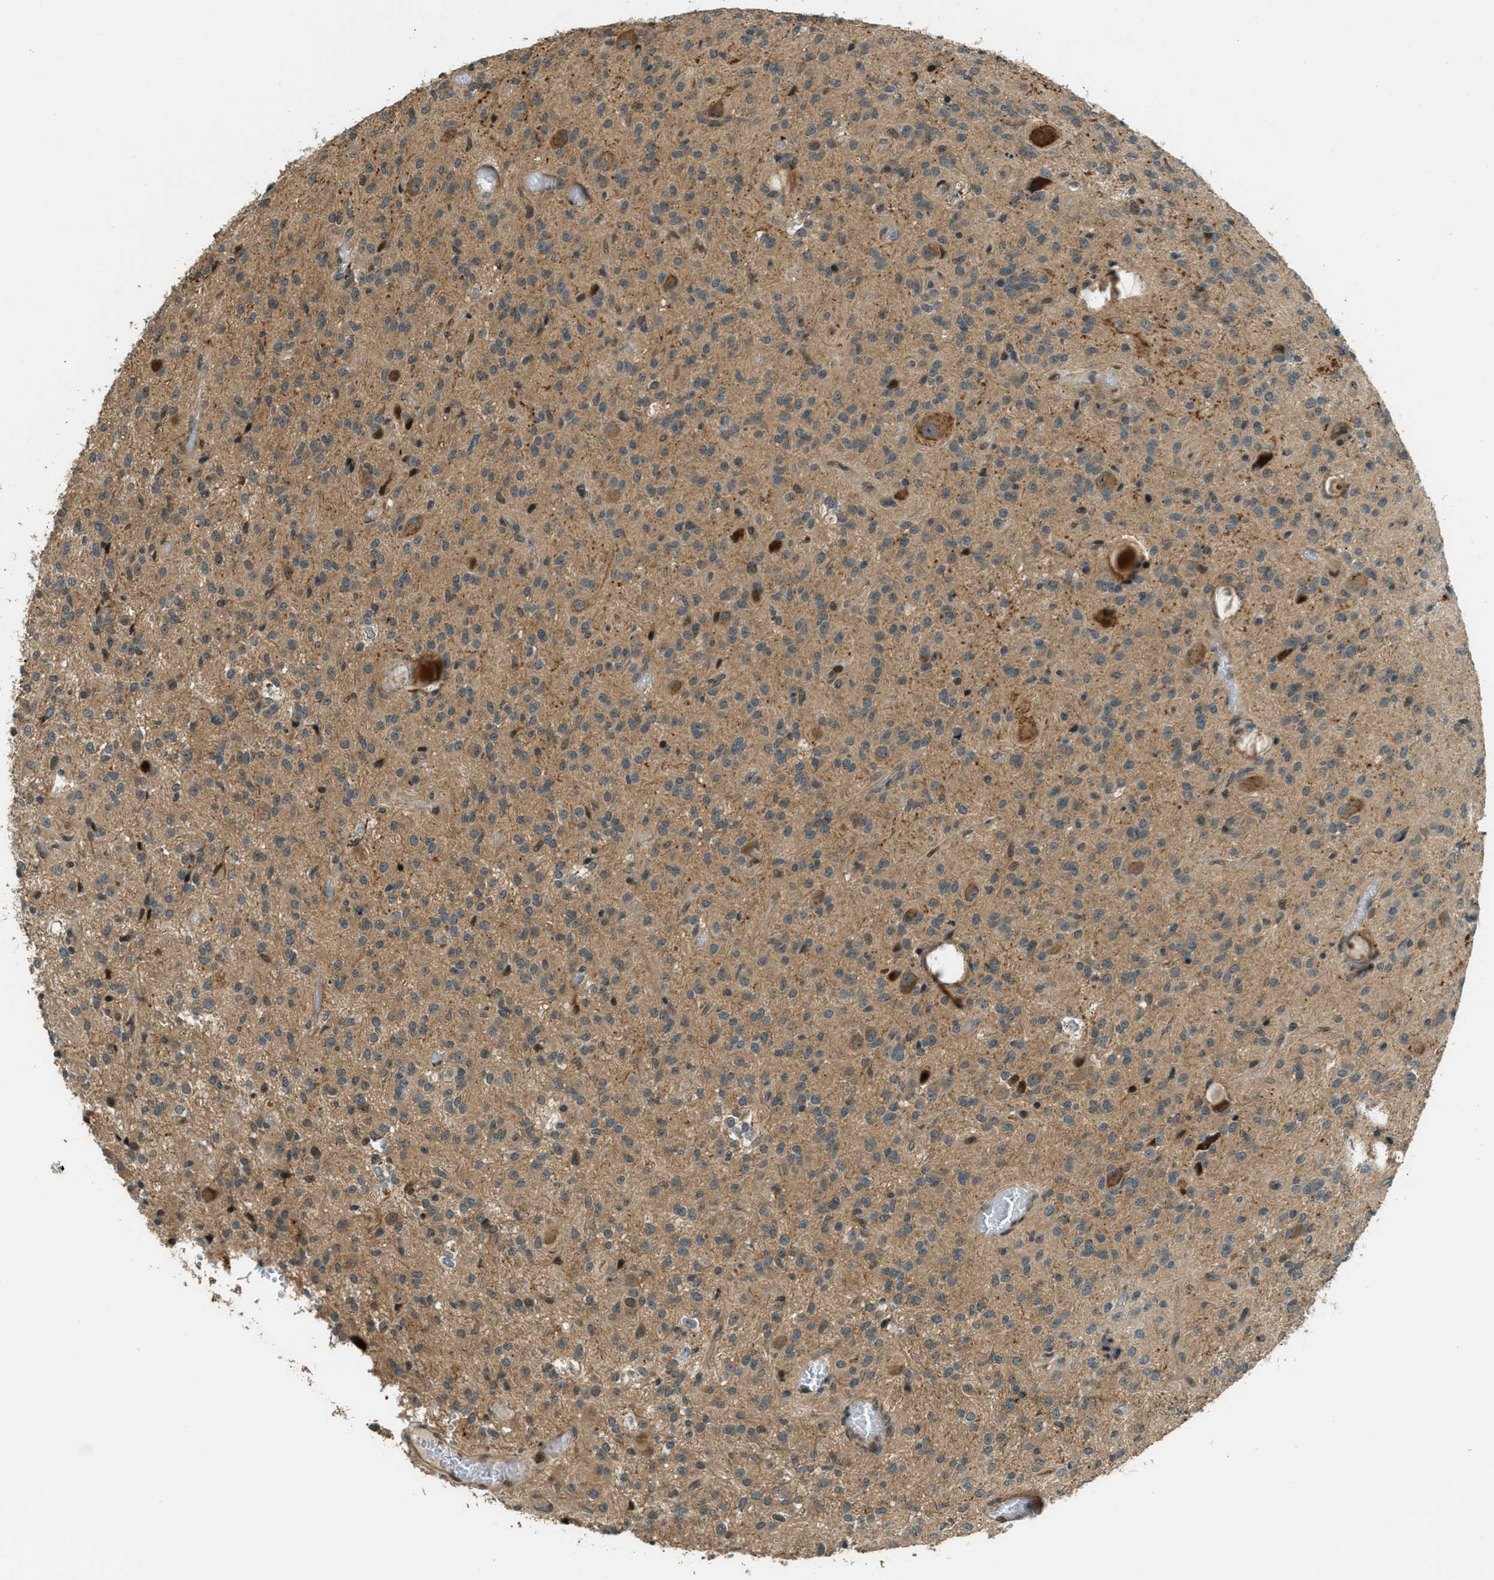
{"staining": {"intensity": "moderate", "quantity": ">75%", "location": "cytoplasmic/membranous"}, "tissue": "glioma", "cell_type": "Tumor cells", "image_type": "cancer", "snomed": [{"axis": "morphology", "description": "Glioma, malignant, High grade"}, {"axis": "topography", "description": "Brain"}], "caption": "High-magnification brightfield microscopy of glioma stained with DAB (brown) and counterstained with hematoxylin (blue). tumor cells exhibit moderate cytoplasmic/membranous positivity is present in approximately>75% of cells. (Brightfield microscopy of DAB IHC at high magnification).", "gene": "PTPN23", "patient": {"sex": "female", "age": 59}}